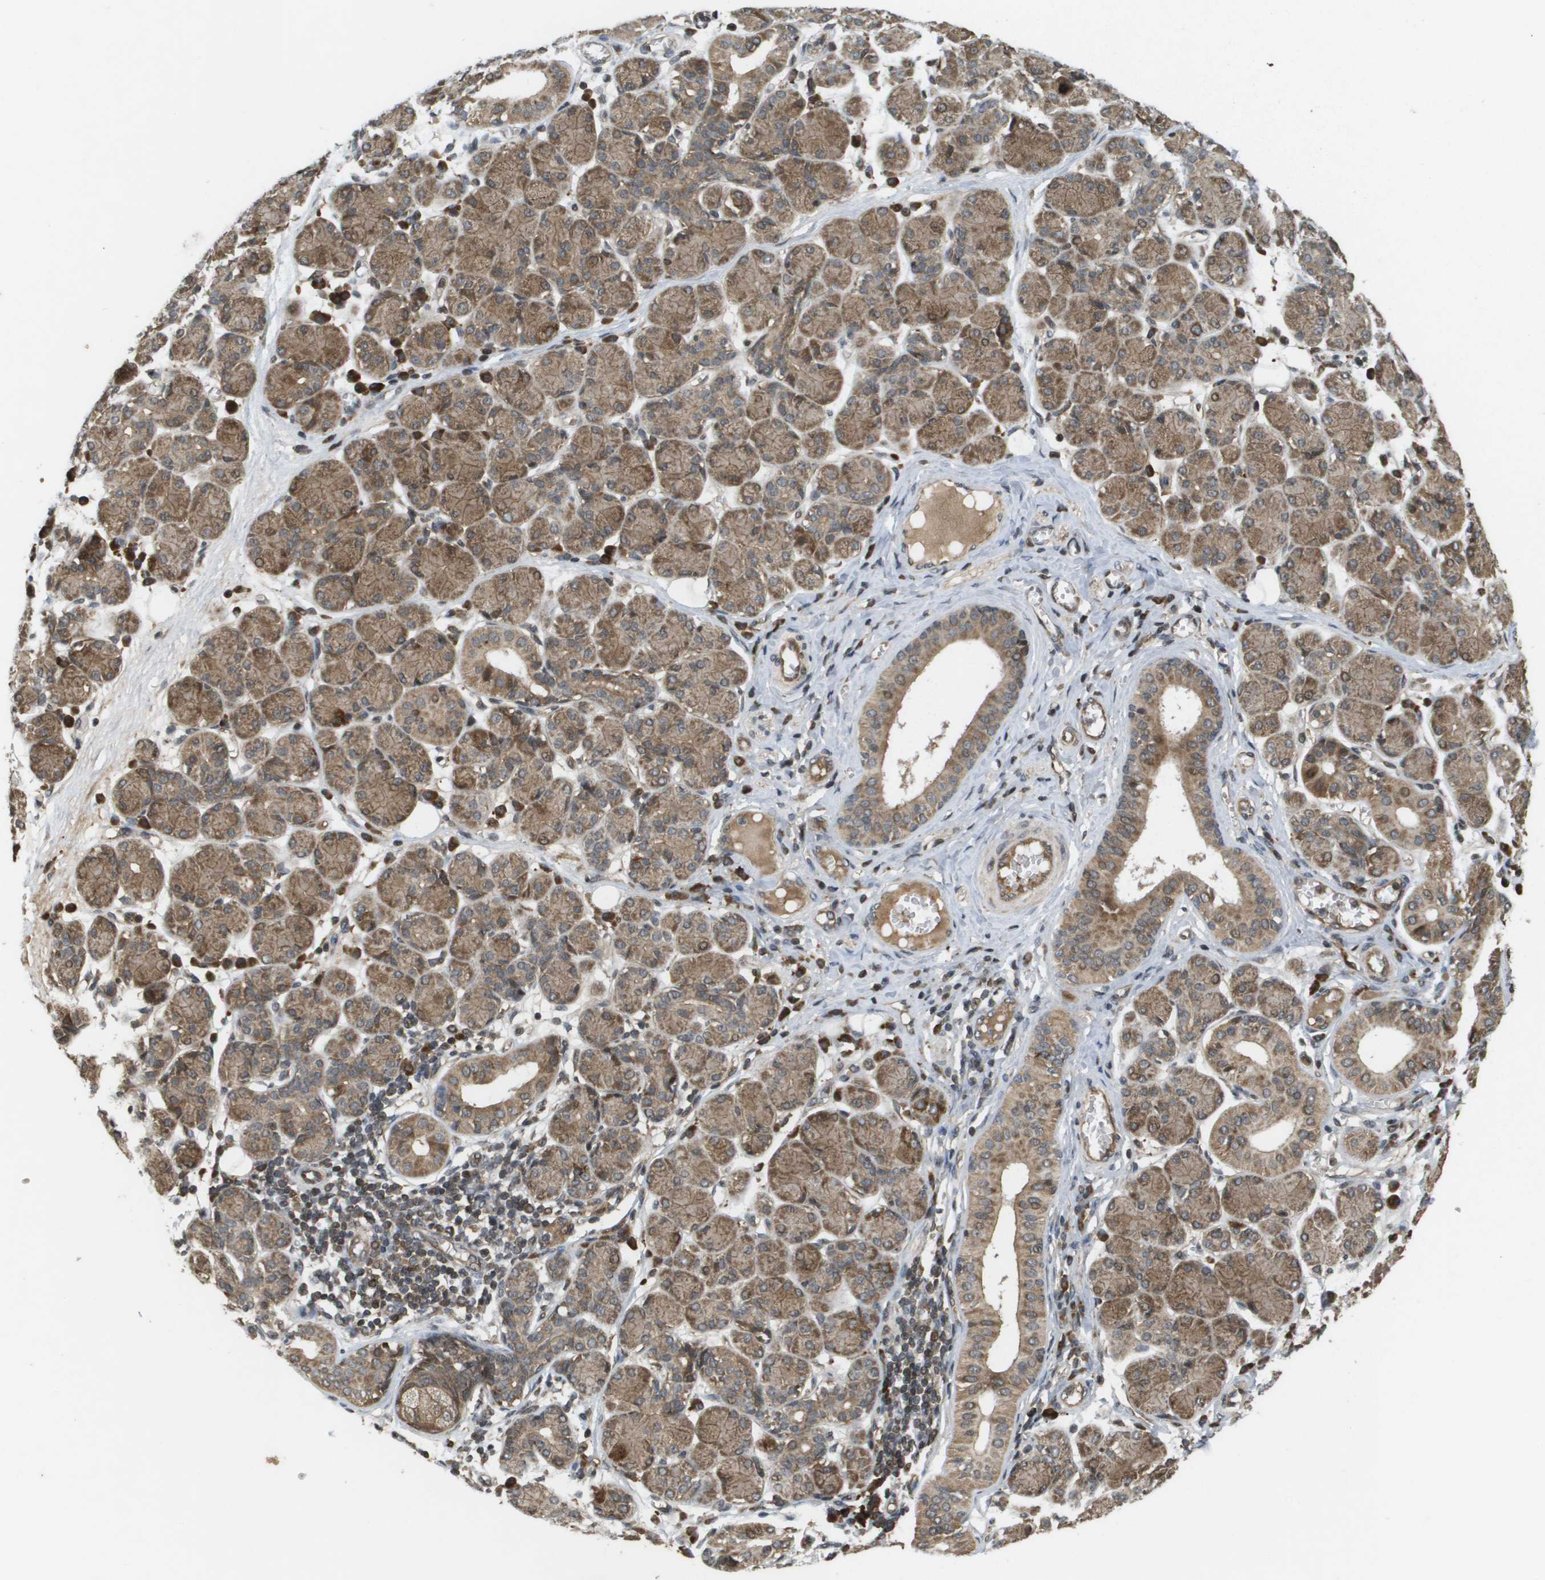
{"staining": {"intensity": "moderate", "quantity": ">75%", "location": "cytoplasmic/membranous"}, "tissue": "salivary gland", "cell_type": "Glandular cells", "image_type": "normal", "snomed": [{"axis": "morphology", "description": "Normal tissue, NOS"}, {"axis": "morphology", "description": "Inflammation, NOS"}, {"axis": "topography", "description": "Lymph node"}, {"axis": "topography", "description": "Salivary gland"}], "caption": "A micrograph of human salivary gland stained for a protein demonstrates moderate cytoplasmic/membranous brown staining in glandular cells.", "gene": "KIF11", "patient": {"sex": "male", "age": 3}}